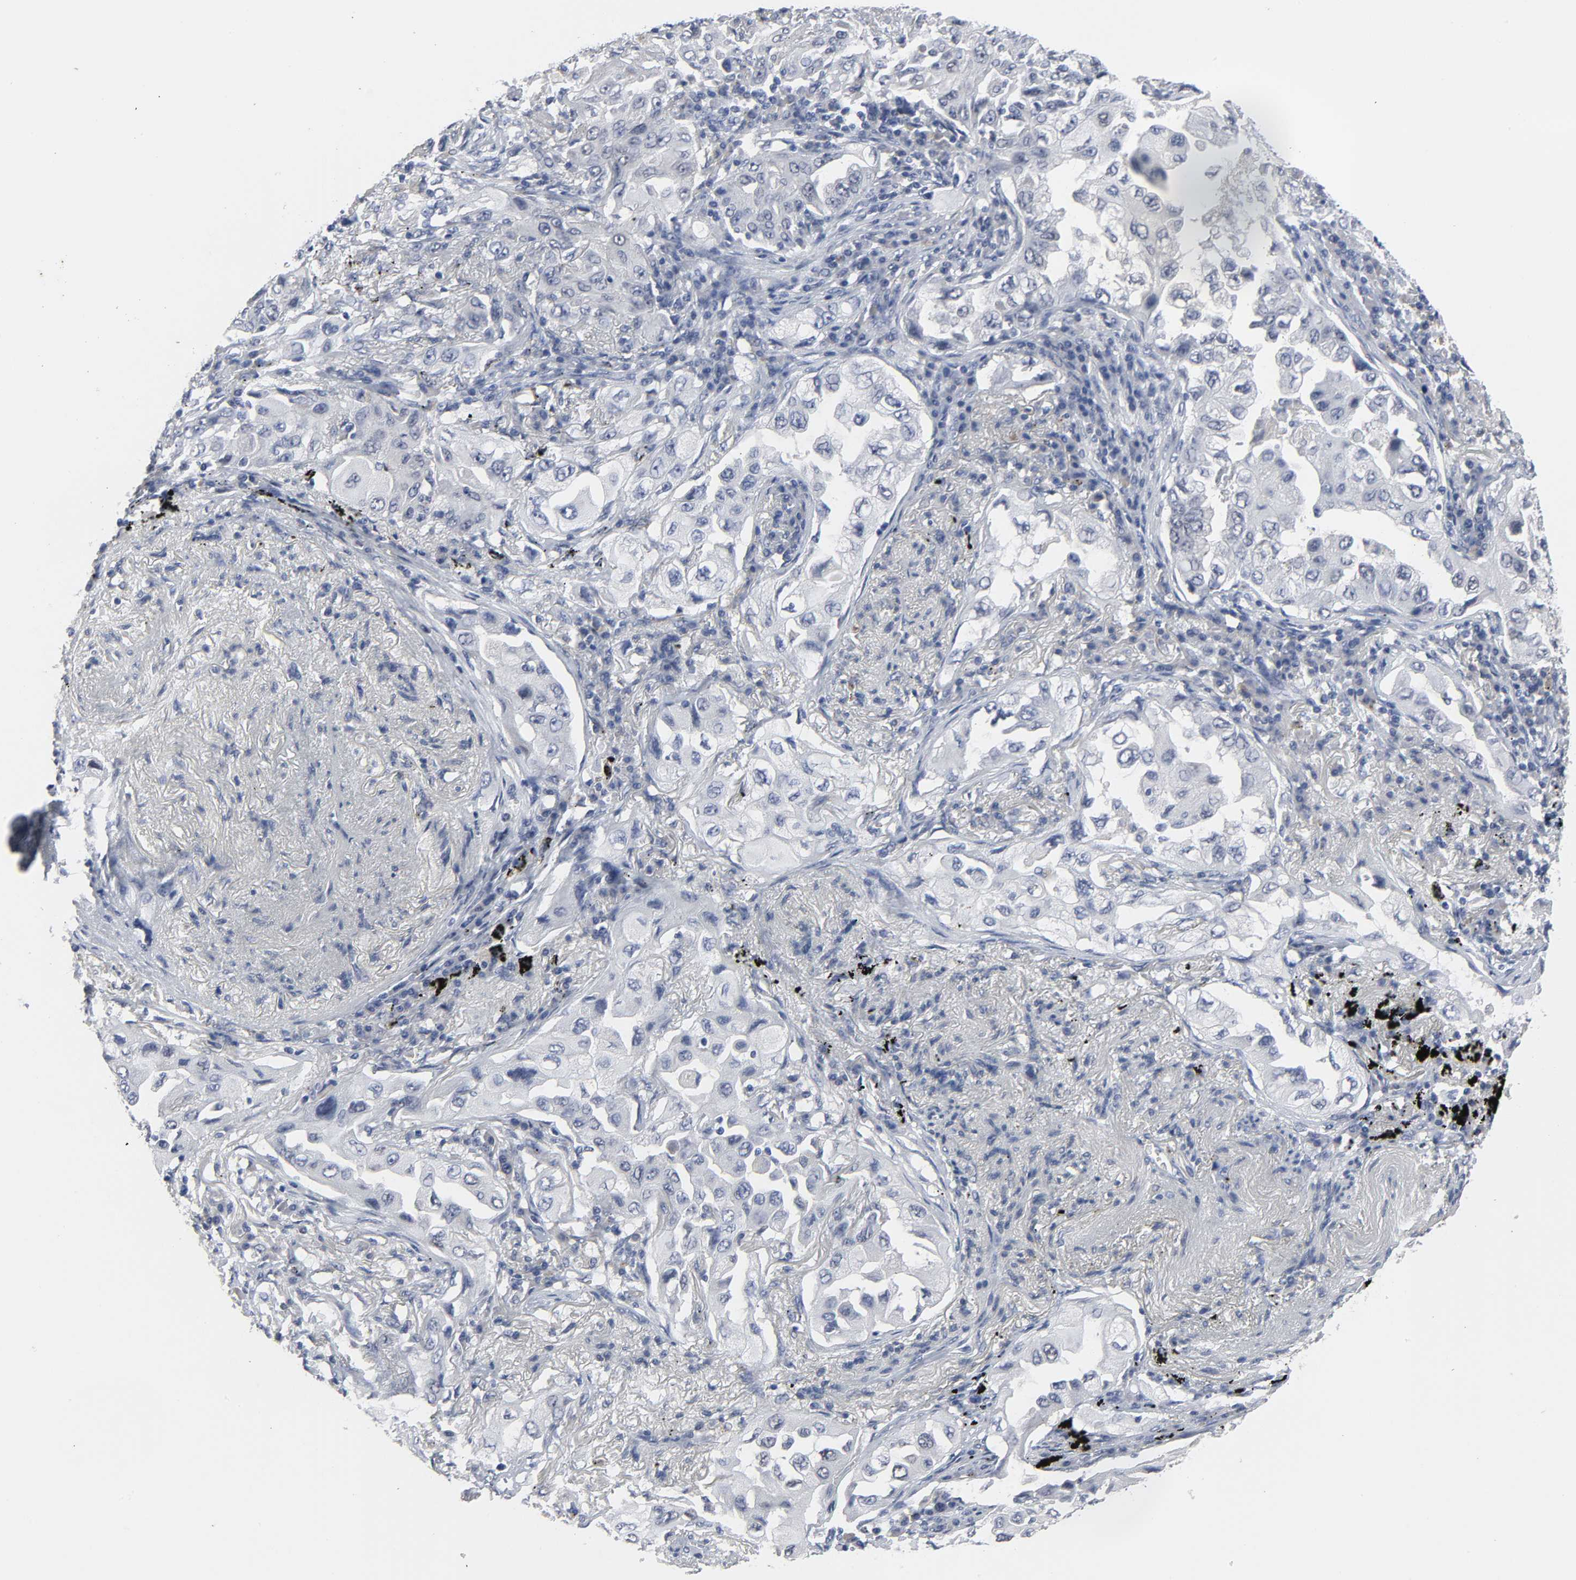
{"staining": {"intensity": "negative", "quantity": "none", "location": "none"}, "tissue": "lung cancer", "cell_type": "Tumor cells", "image_type": "cancer", "snomed": [{"axis": "morphology", "description": "Adenocarcinoma, NOS"}, {"axis": "topography", "description": "Lung"}], "caption": "This is an immunohistochemistry micrograph of adenocarcinoma (lung). There is no staining in tumor cells.", "gene": "SALL2", "patient": {"sex": "female", "age": 65}}